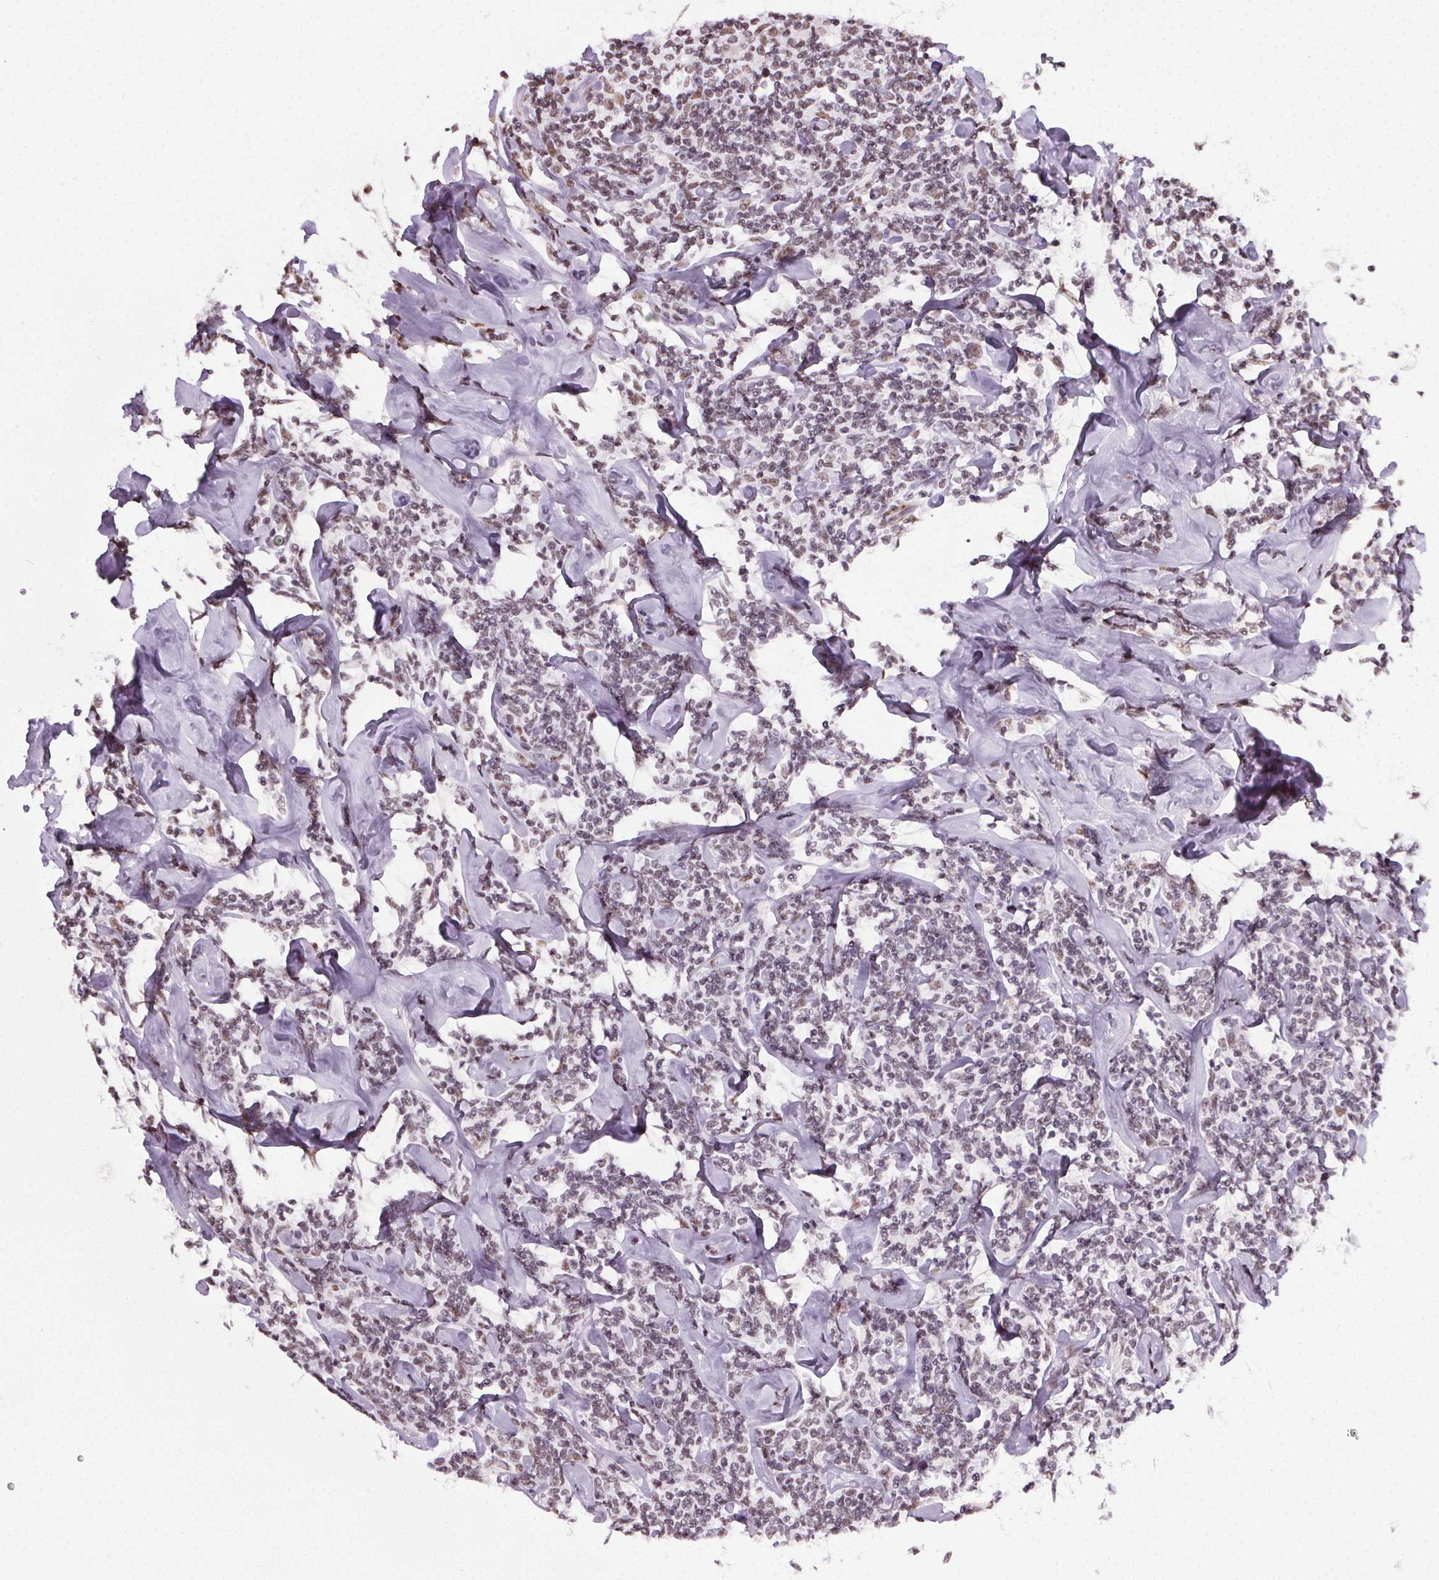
{"staining": {"intensity": "weak", "quantity": "<25%", "location": "nuclear"}, "tissue": "lymphoma", "cell_type": "Tumor cells", "image_type": "cancer", "snomed": [{"axis": "morphology", "description": "Malignant lymphoma, non-Hodgkin's type, Low grade"}, {"axis": "topography", "description": "Lymph node"}], "caption": "Immunohistochemistry histopathology image of human lymphoma stained for a protein (brown), which shows no staining in tumor cells. Nuclei are stained in blue.", "gene": "GP6", "patient": {"sex": "female", "age": 56}}